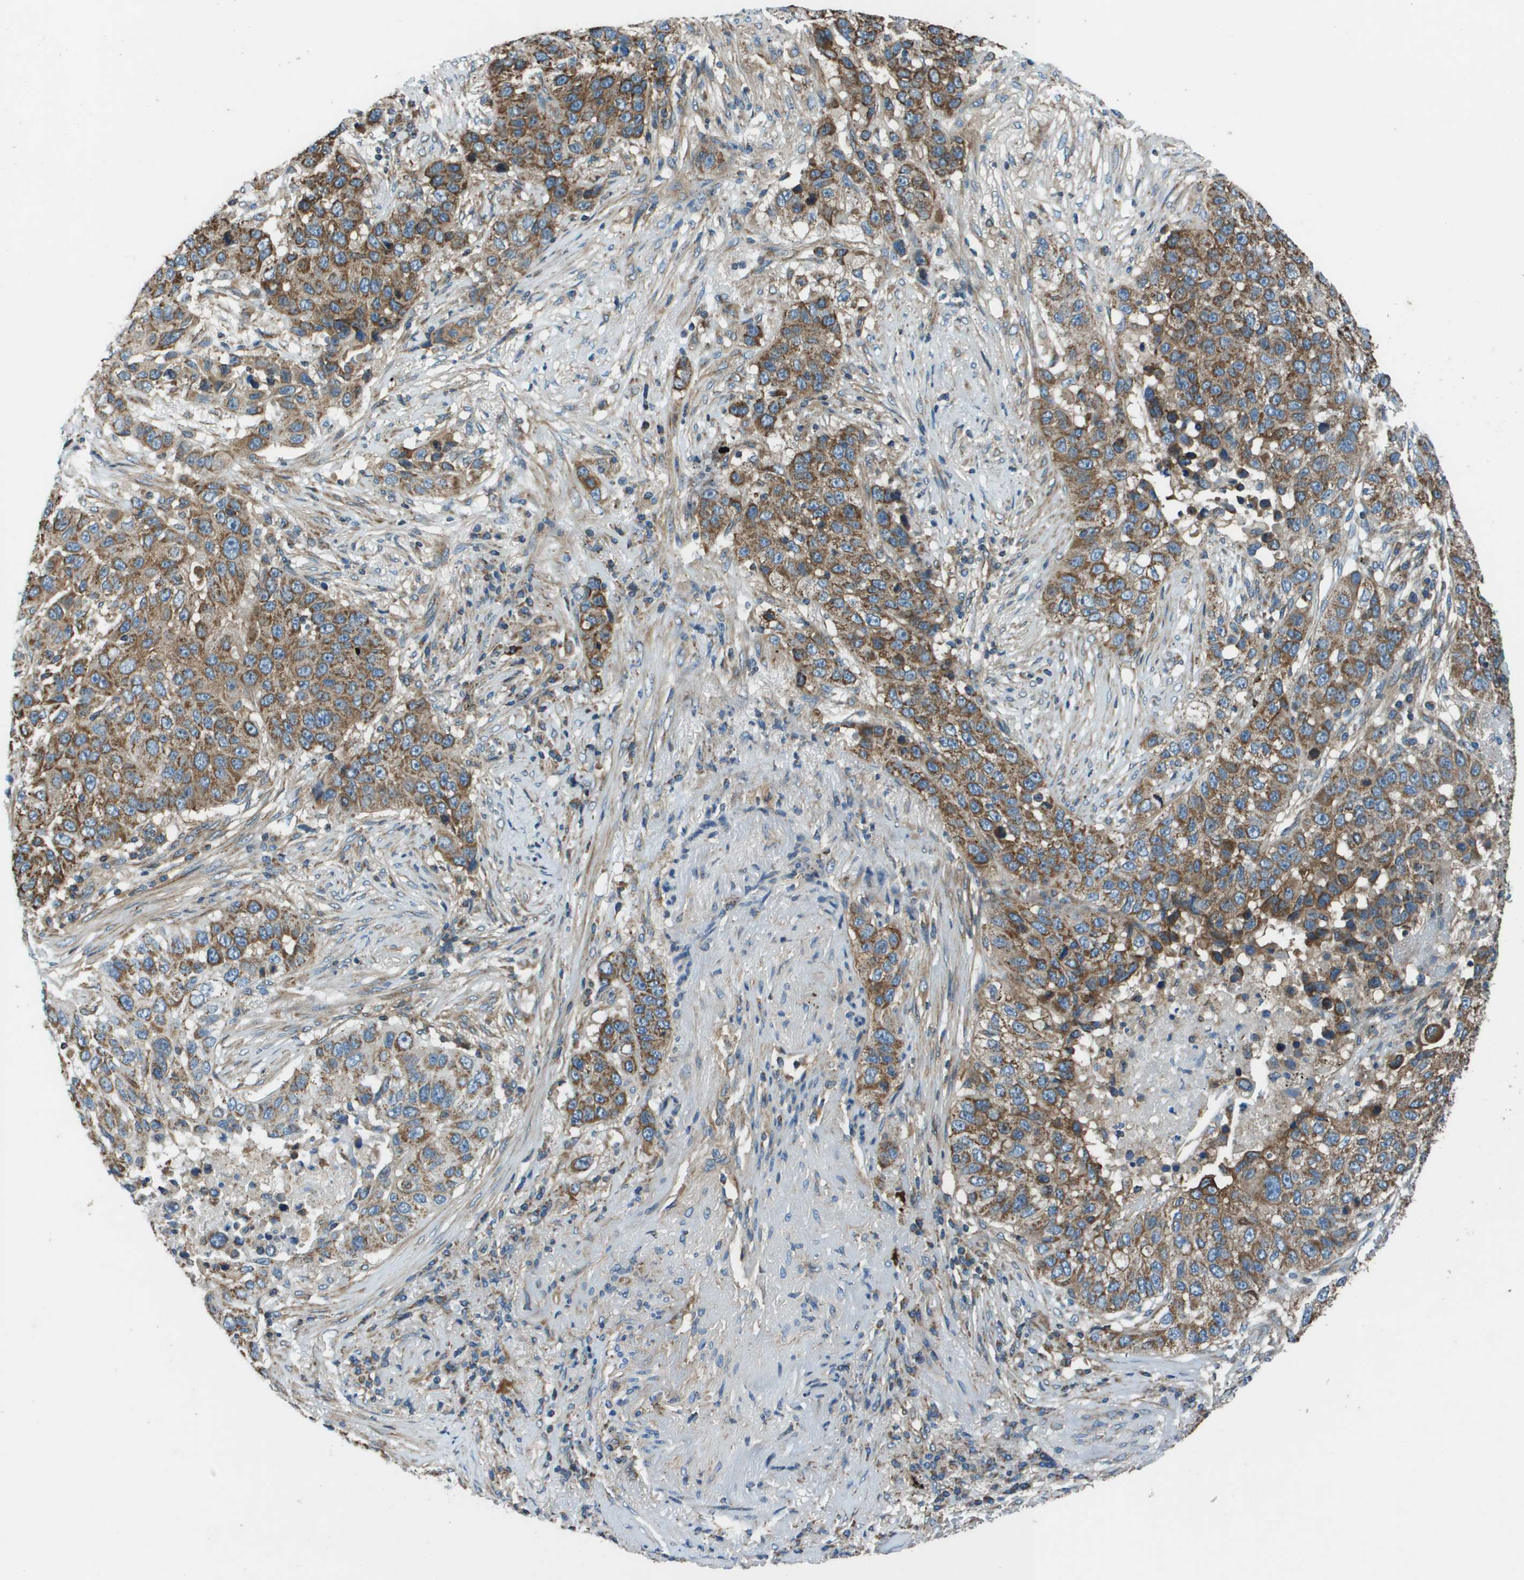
{"staining": {"intensity": "moderate", "quantity": ">75%", "location": "cytoplasmic/membranous"}, "tissue": "lung cancer", "cell_type": "Tumor cells", "image_type": "cancer", "snomed": [{"axis": "morphology", "description": "Squamous cell carcinoma, NOS"}, {"axis": "topography", "description": "Lung"}], "caption": "Immunohistochemical staining of human lung cancer shows medium levels of moderate cytoplasmic/membranous staining in about >75% of tumor cells.", "gene": "TMEM51", "patient": {"sex": "male", "age": 57}}